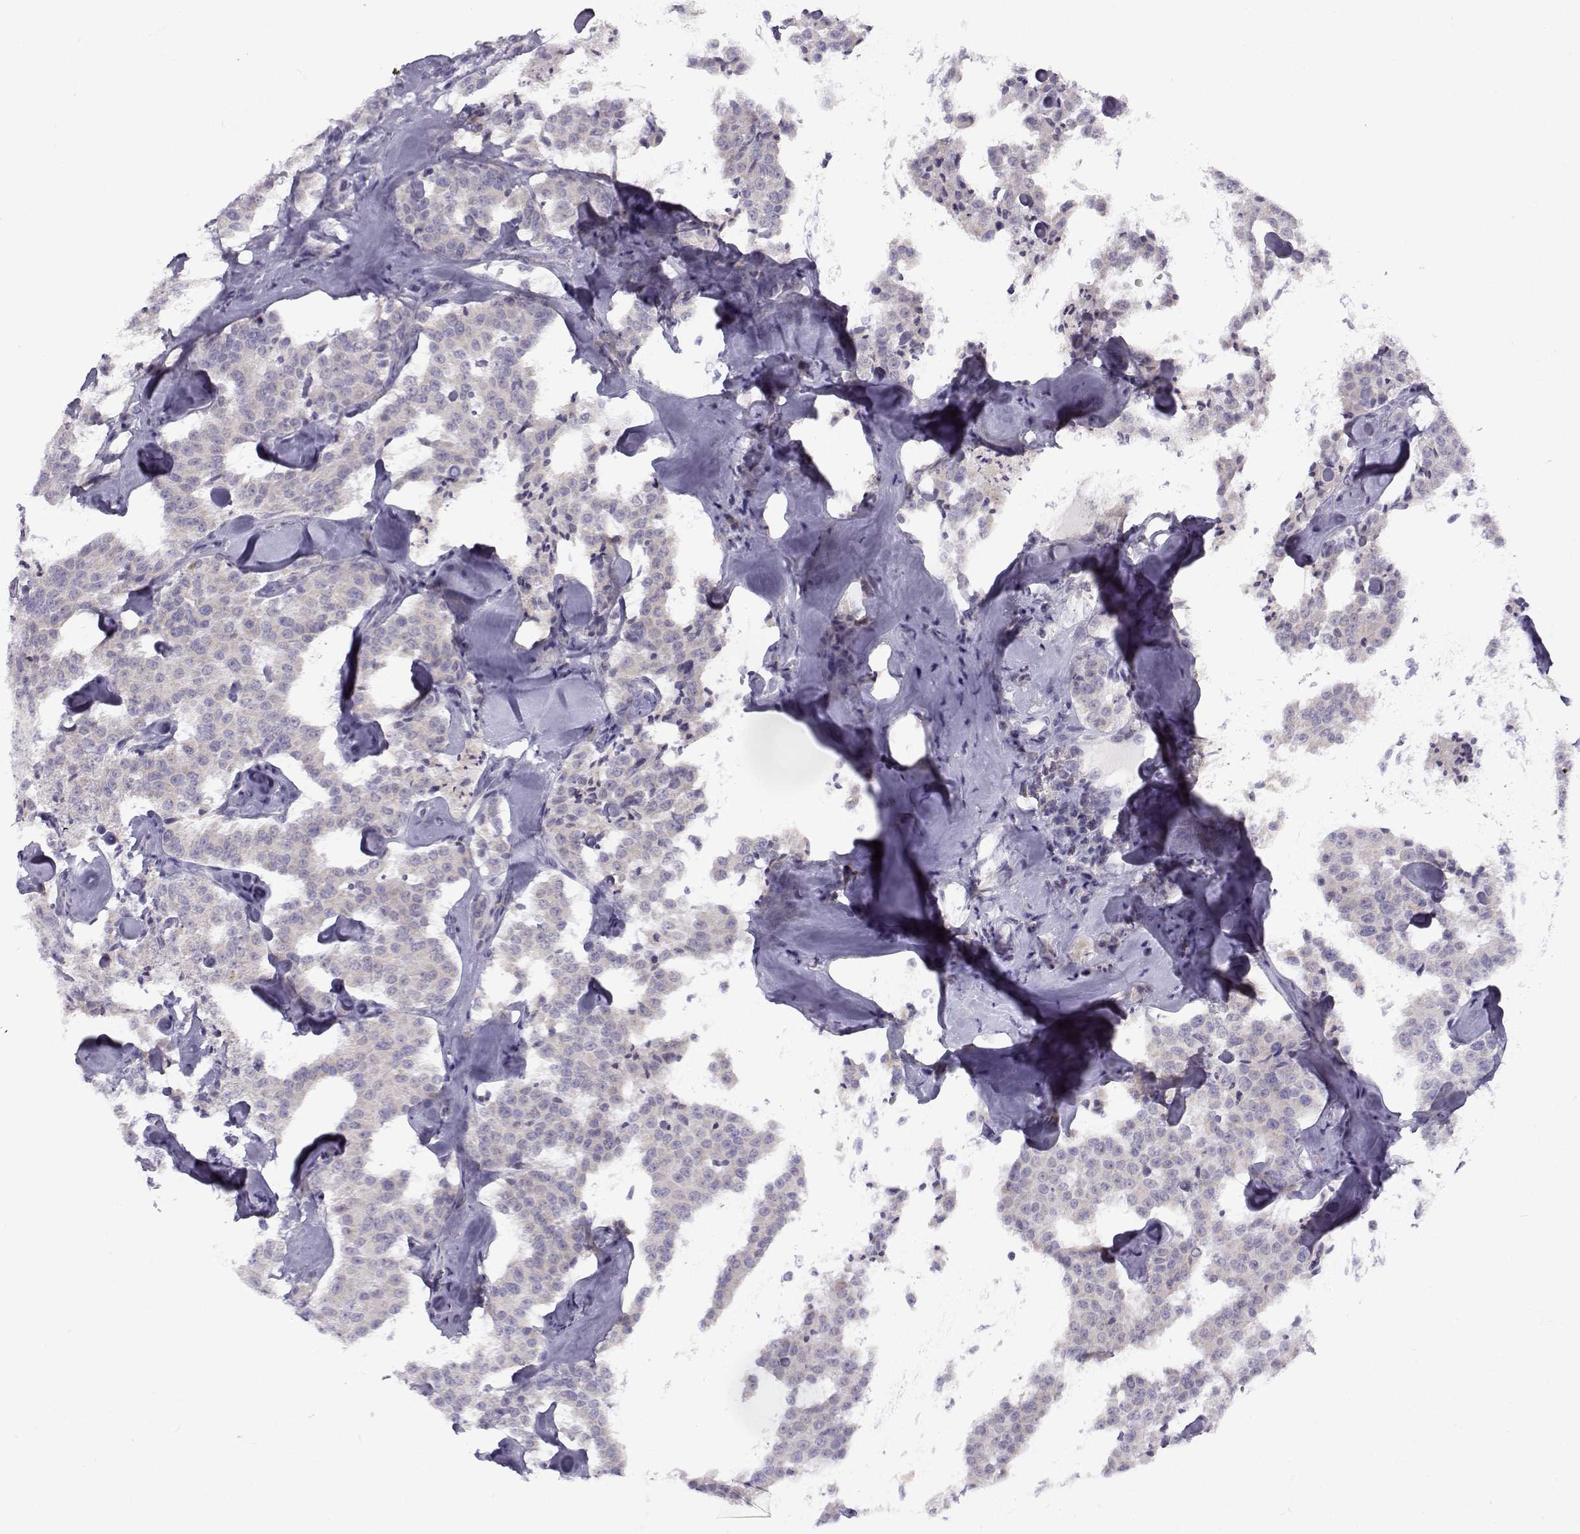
{"staining": {"intensity": "negative", "quantity": "none", "location": "none"}, "tissue": "carcinoid", "cell_type": "Tumor cells", "image_type": "cancer", "snomed": [{"axis": "morphology", "description": "Carcinoid, malignant, NOS"}, {"axis": "topography", "description": "Pancreas"}], "caption": "The photomicrograph exhibits no staining of tumor cells in carcinoid (malignant).", "gene": "FAM166A", "patient": {"sex": "male", "age": 41}}